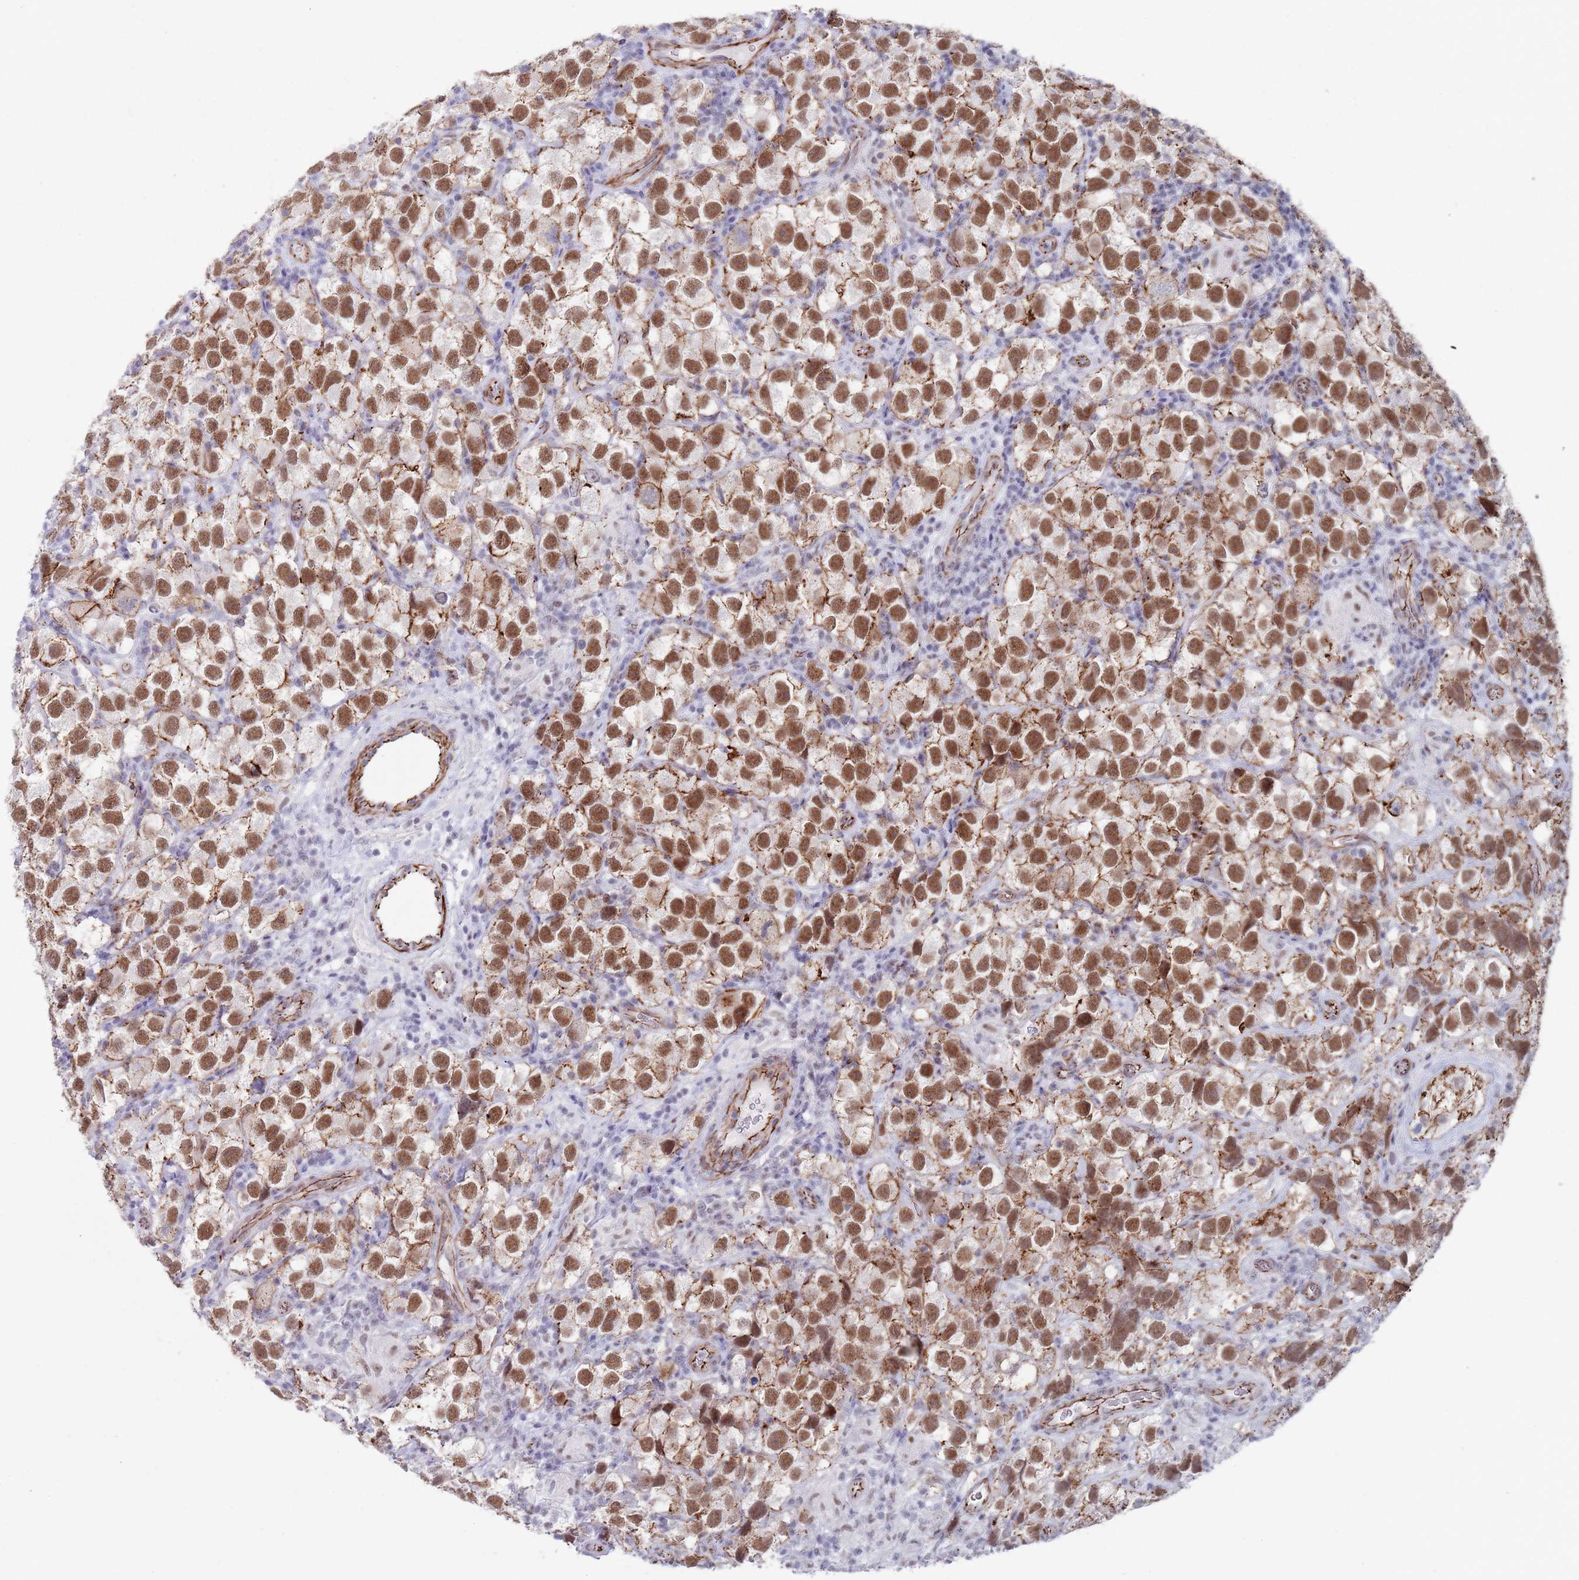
{"staining": {"intensity": "moderate", "quantity": ">75%", "location": "nuclear"}, "tissue": "testis cancer", "cell_type": "Tumor cells", "image_type": "cancer", "snomed": [{"axis": "morphology", "description": "Seminoma, NOS"}, {"axis": "topography", "description": "Testis"}], "caption": "Seminoma (testis) tissue demonstrates moderate nuclear staining in about >75% of tumor cells", "gene": "OR5A2", "patient": {"sex": "male", "age": 26}}